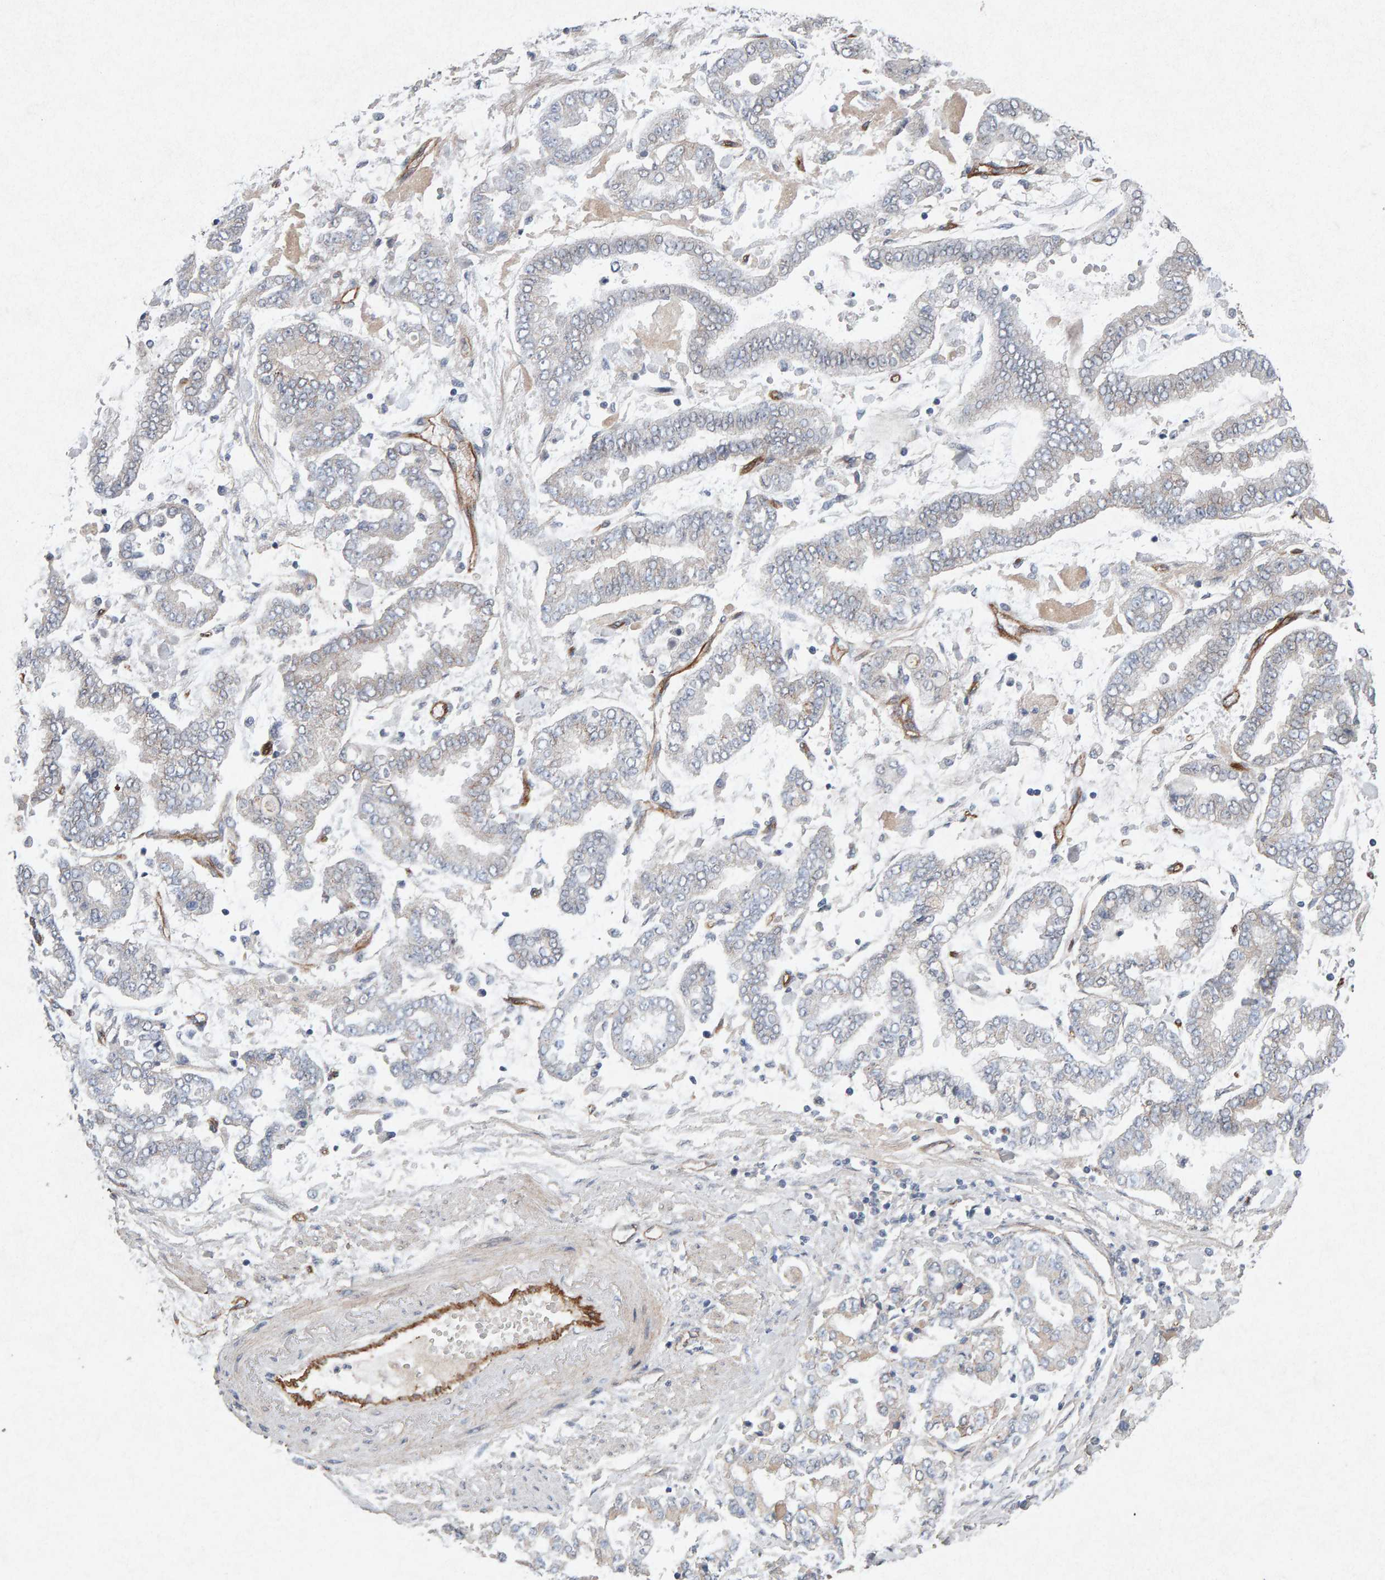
{"staining": {"intensity": "negative", "quantity": "none", "location": "none"}, "tissue": "stomach cancer", "cell_type": "Tumor cells", "image_type": "cancer", "snomed": [{"axis": "morphology", "description": "Normal tissue, NOS"}, {"axis": "morphology", "description": "Adenocarcinoma, NOS"}, {"axis": "topography", "description": "Stomach, upper"}, {"axis": "topography", "description": "Stomach"}], "caption": "A histopathology image of stomach cancer (adenocarcinoma) stained for a protein displays no brown staining in tumor cells. The staining is performed using DAB brown chromogen with nuclei counter-stained in using hematoxylin.", "gene": "PTPRM", "patient": {"sex": "male", "age": 76}}